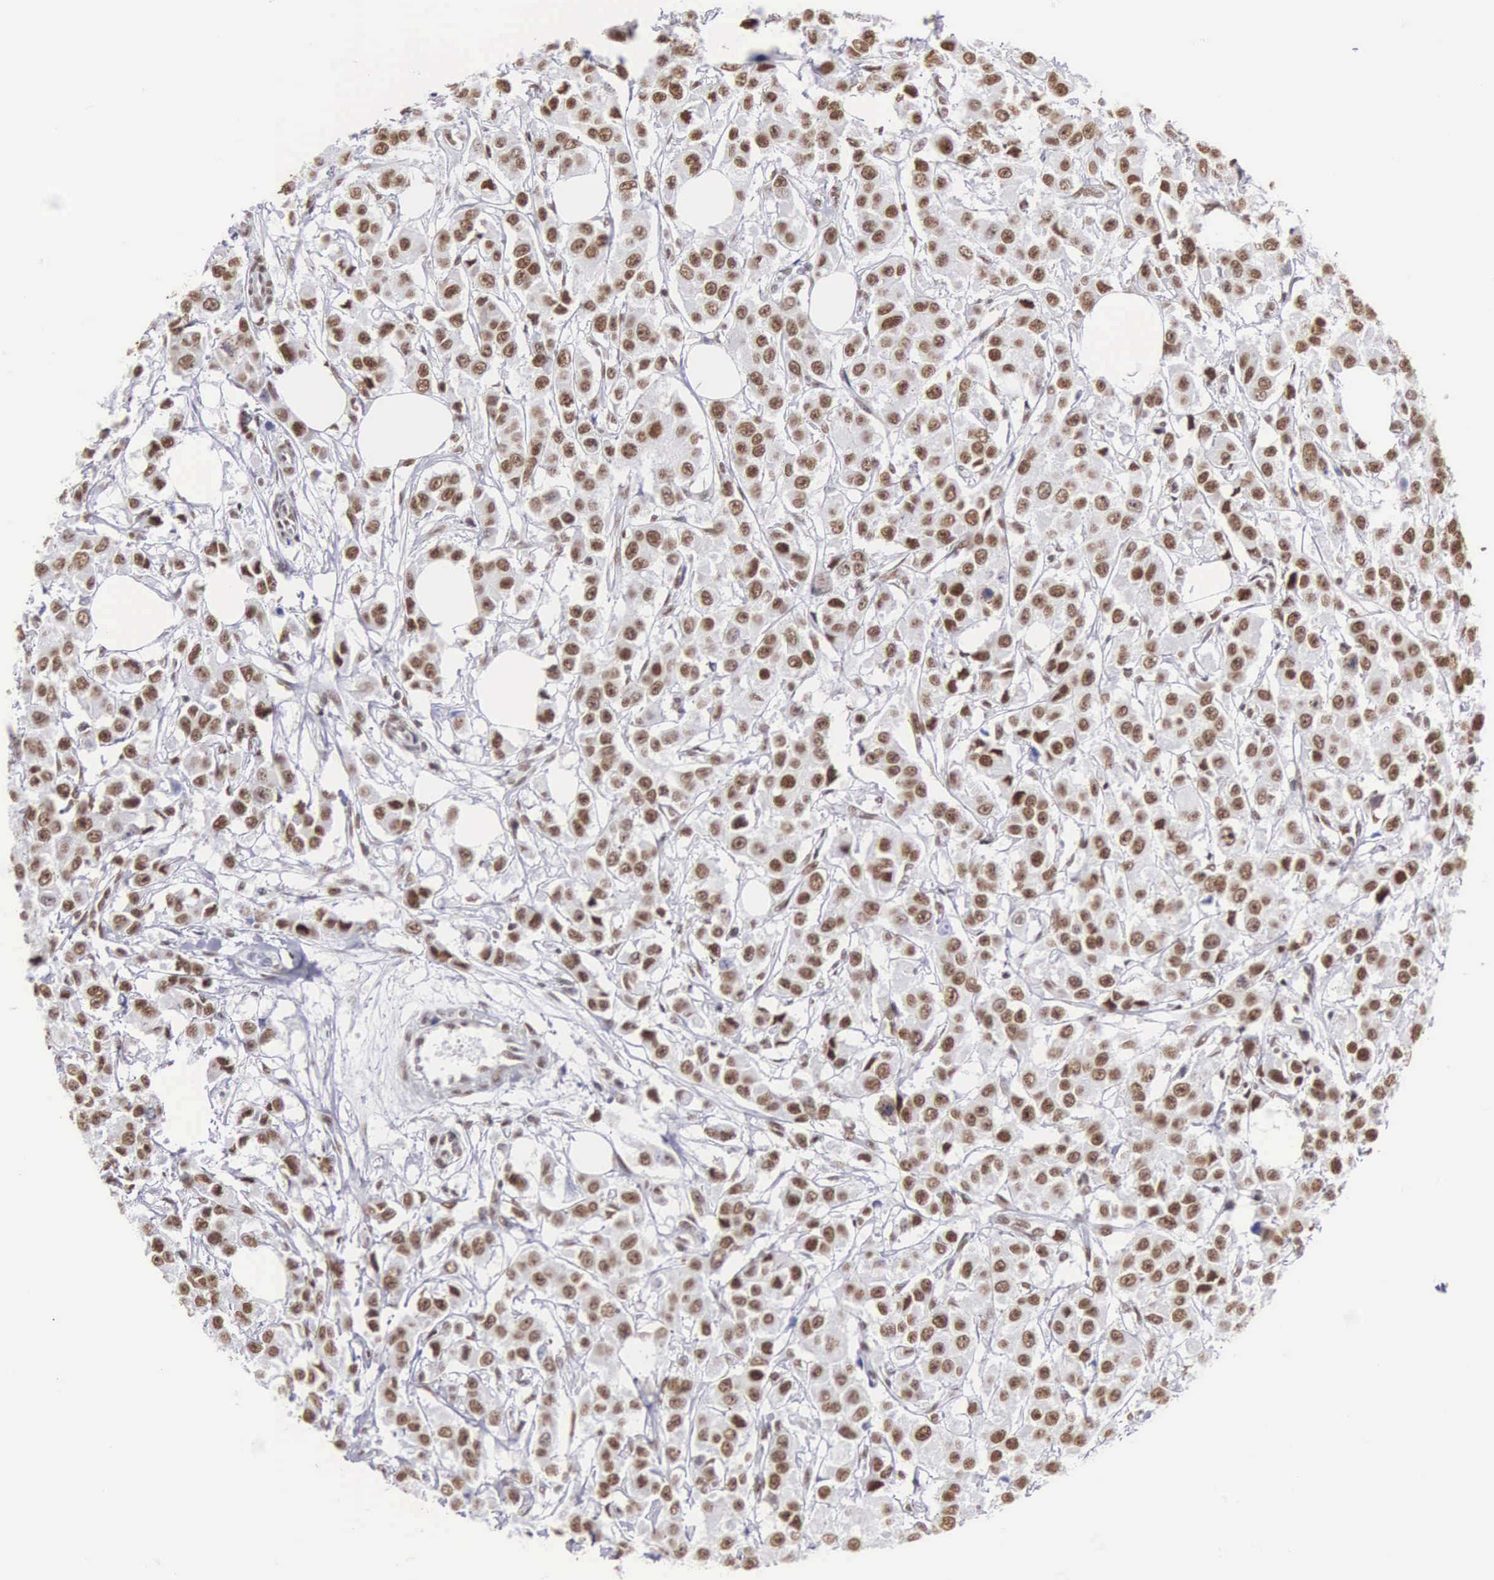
{"staining": {"intensity": "strong", "quantity": ">75%", "location": "nuclear"}, "tissue": "breast cancer", "cell_type": "Tumor cells", "image_type": "cancer", "snomed": [{"axis": "morphology", "description": "Duct carcinoma"}, {"axis": "topography", "description": "Breast"}], "caption": "IHC histopathology image of neoplastic tissue: breast cancer stained using IHC displays high levels of strong protein expression localized specifically in the nuclear of tumor cells, appearing as a nuclear brown color.", "gene": "CSTF2", "patient": {"sex": "female", "age": 58}}